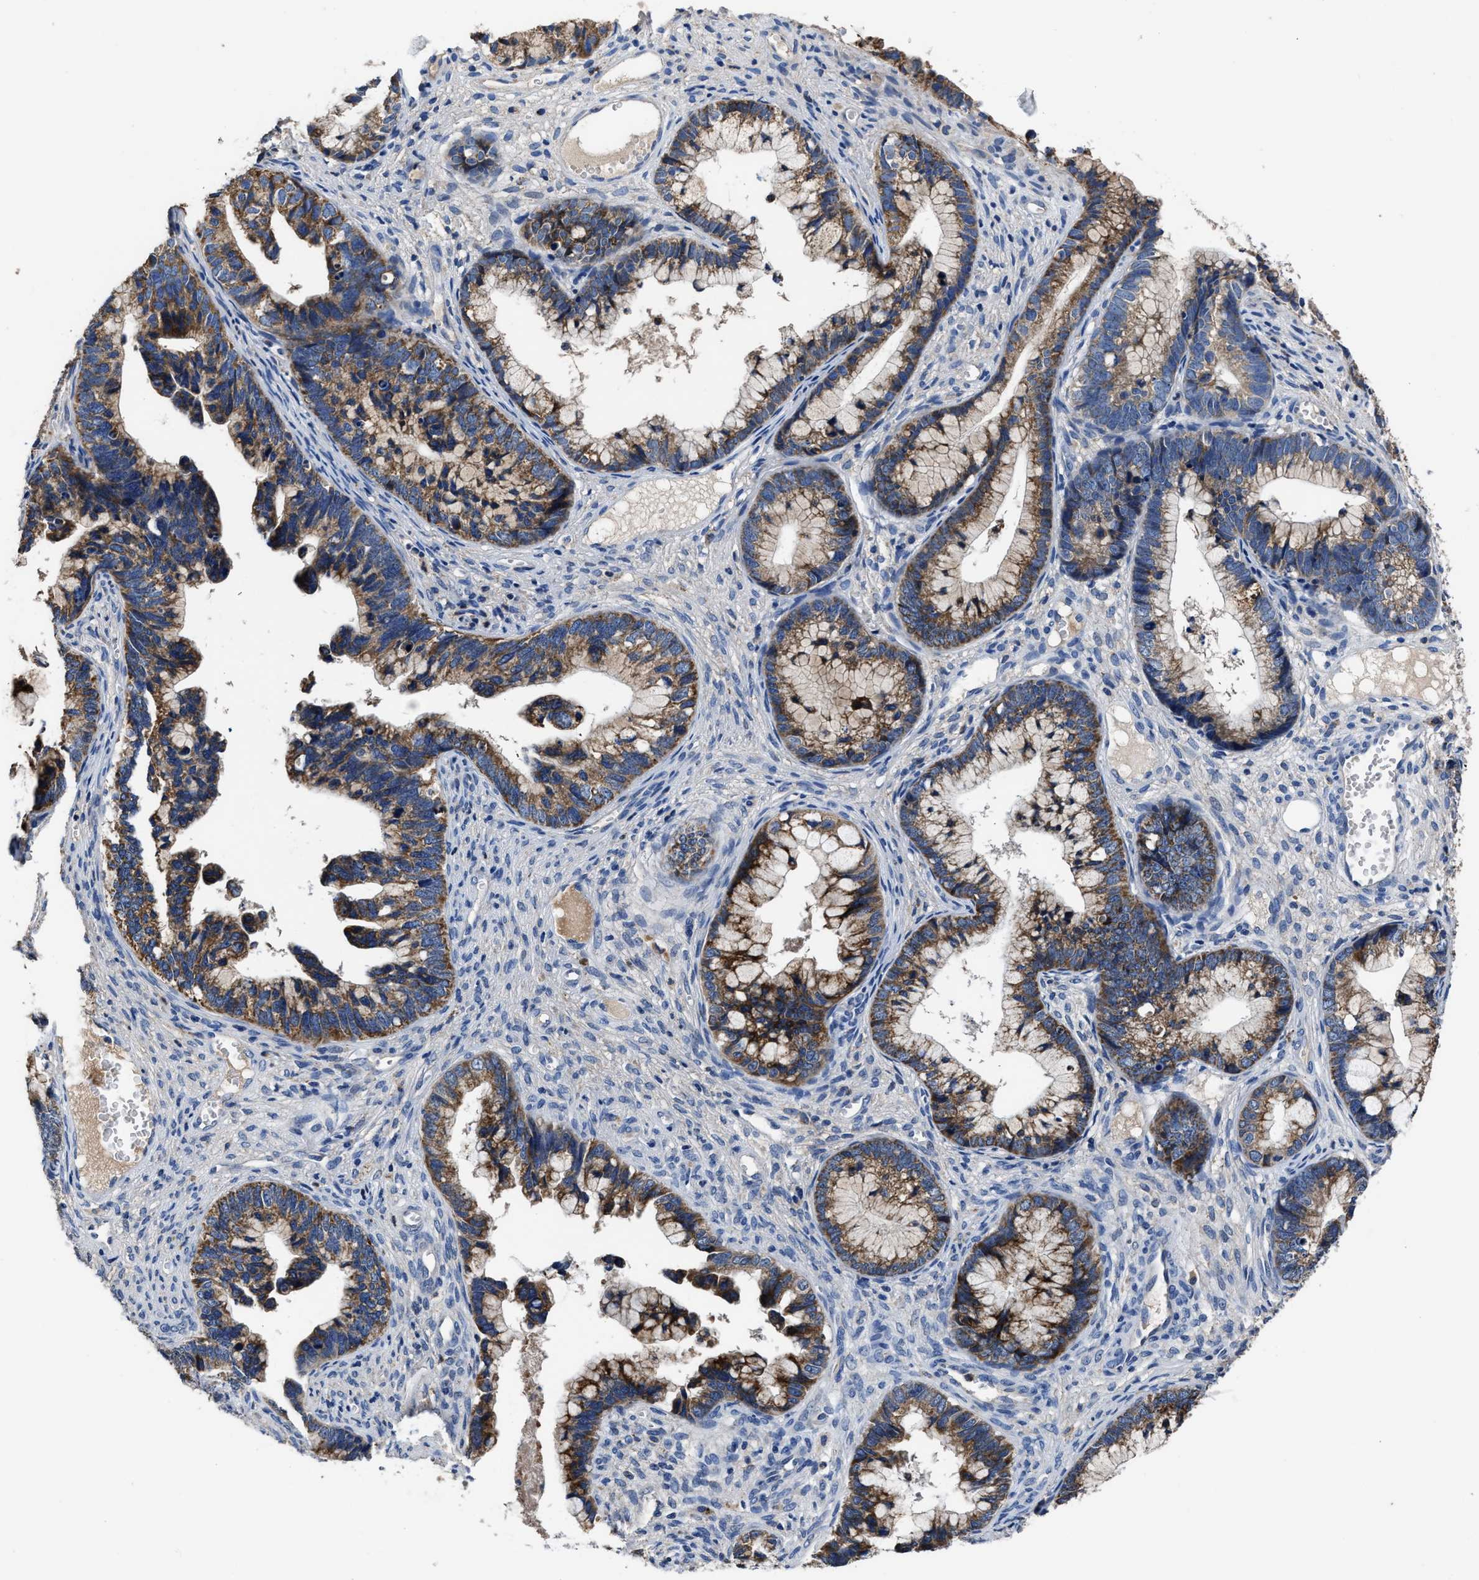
{"staining": {"intensity": "moderate", "quantity": ">75%", "location": "cytoplasmic/membranous"}, "tissue": "cervical cancer", "cell_type": "Tumor cells", "image_type": "cancer", "snomed": [{"axis": "morphology", "description": "Adenocarcinoma, NOS"}, {"axis": "topography", "description": "Cervix"}], "caption": "DAB immunohistochemical staining of human adenocarcinoma (cervical) displays moderate cytoplasmic/membranous protein positivity in about >75% of tumor cells. The protein of interest is stained brown, and the nuclei are stained in blue (DAB (3,3'-diaminobenzidine) IHC with brightfield microscopy, high magnification).", "gene": "UBR4", "patient": {"sex": "female", "age": 44}}